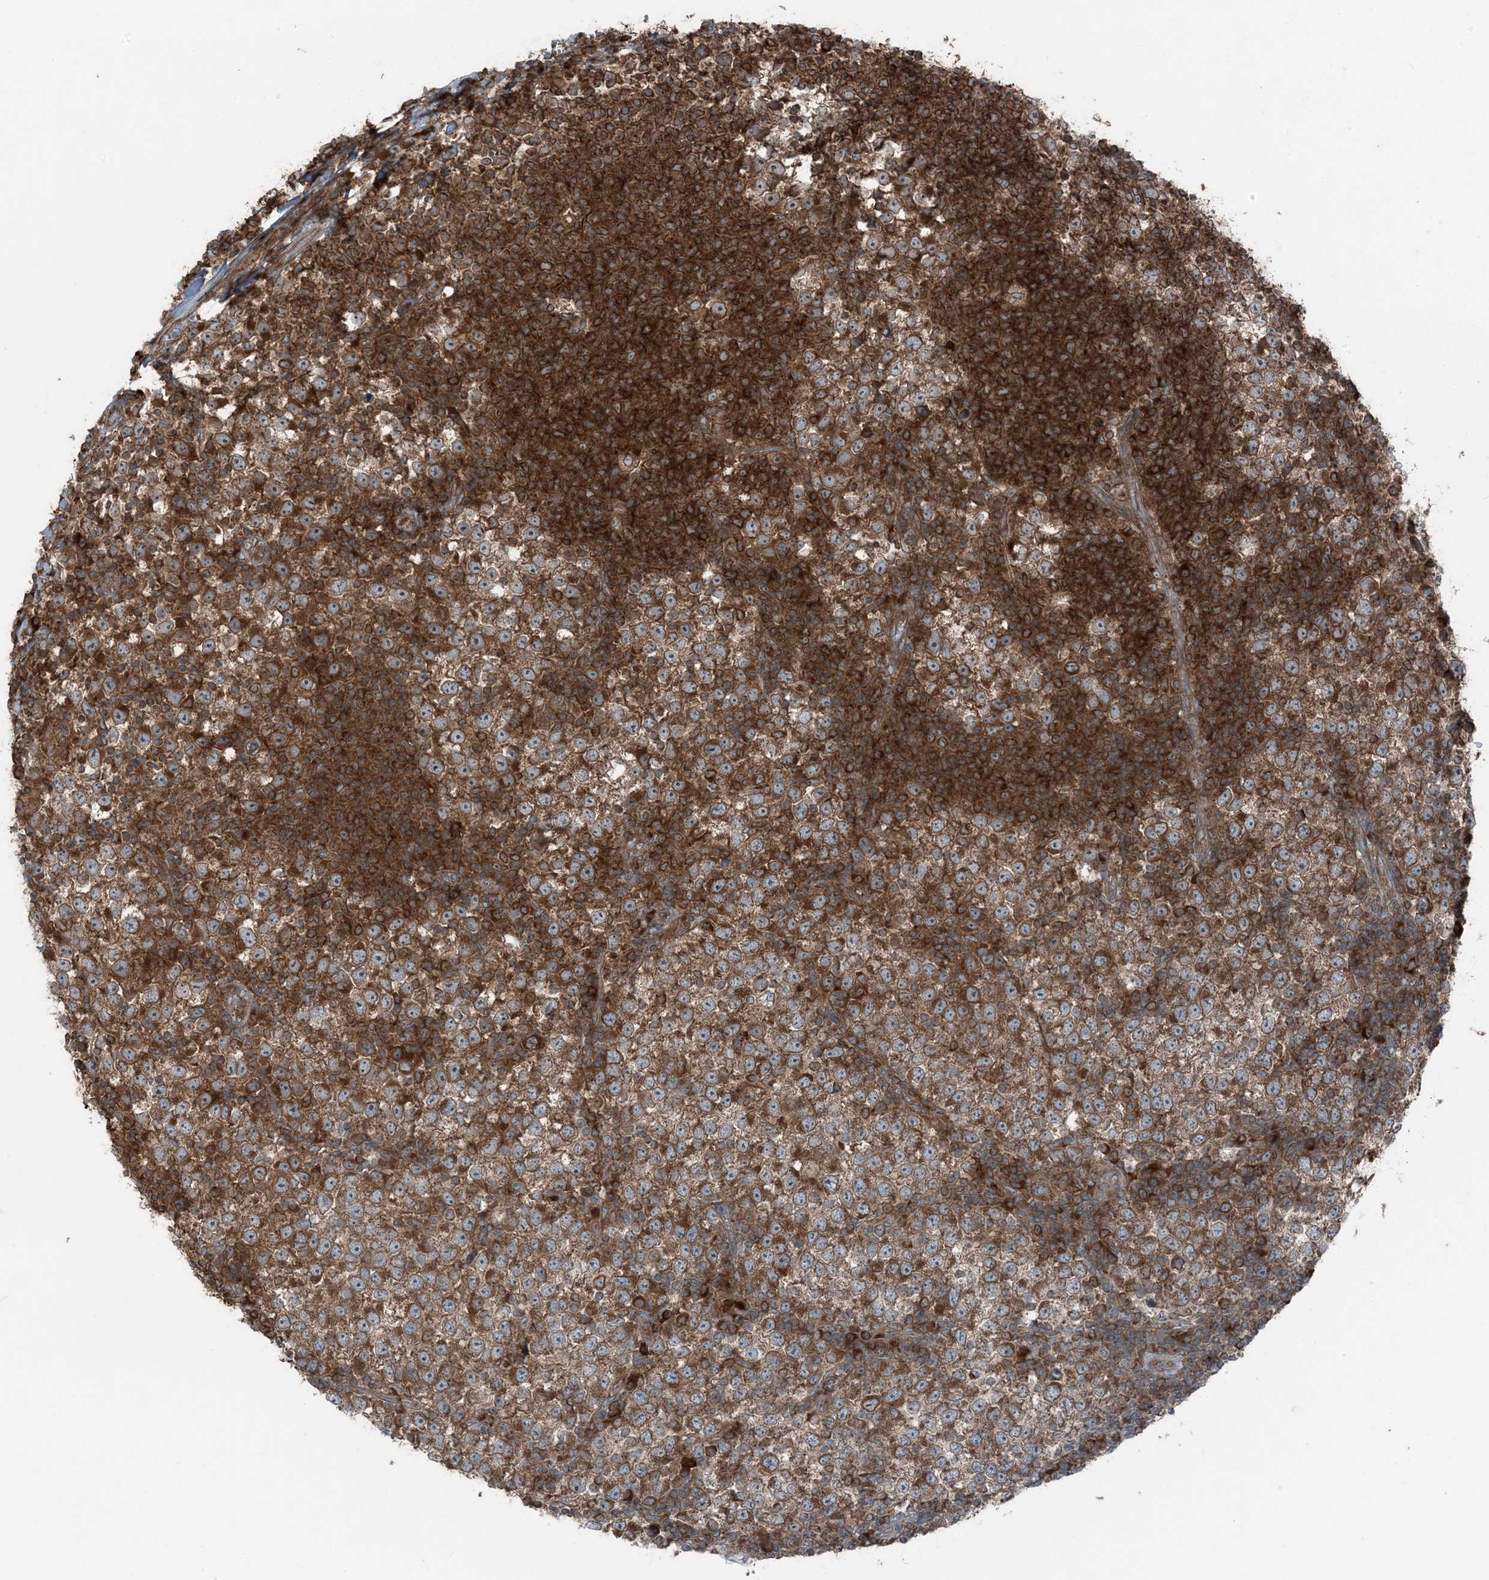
{"staining": {"intensity": "strong", "quantity": "25%-75%", "location": "cytoplasmic/membranous"}, "tissue": "testis cancer", "cell_type": "Tumor cells", "image_type": "cancer", "snomed": [{"axis": "morphology", "description": "Seminoma, NOS"}, {"axis": "topography", "description": "Testis"}], "caption": "There is high levels of strong cytoplasmic/membranous staining in tumor cells of testis seminoma, as demonstrated by immunohistochemical staining (brown color).", "gene": "RAB3GAP1", "patient": {"sex": "male", "age": 65}}